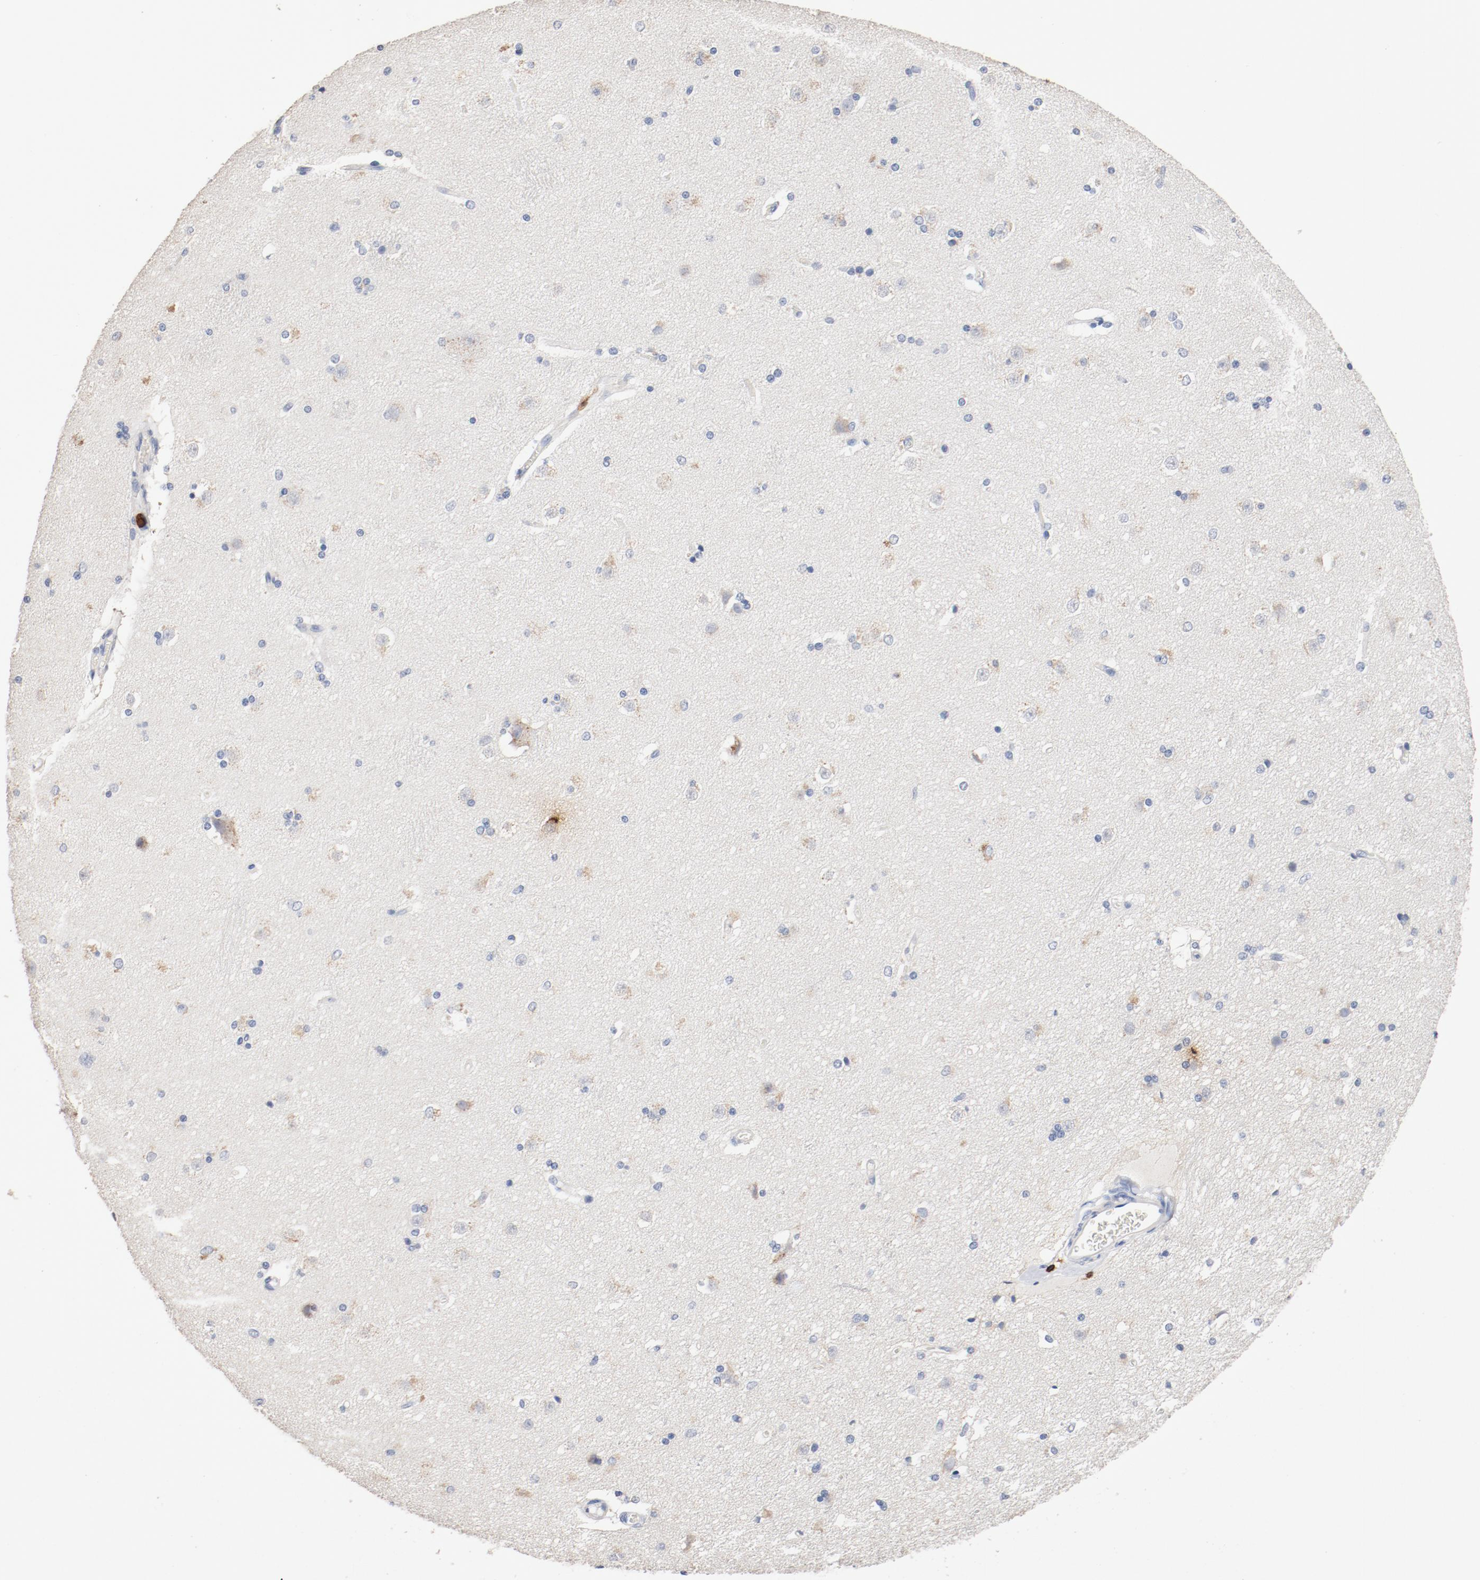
{"staining": {"intensity": "negative", "quantity": "none", "location": "none"}, "tissue": "caudate", "cell_type": "Glial cells", "image_type": "normal", "snomed": [{"axis": "morphology", "description": "Normal tissue, NOS"}, {"axis": "topography", "description": "Lateral ventricle wall"}], "caption": "Protein analysis of normal caudate exhibits no significant positivity in glial cells. Nuclei are stained in blue.", "gene": "CD247", "patient": {"sex": "female", "age": 19}}